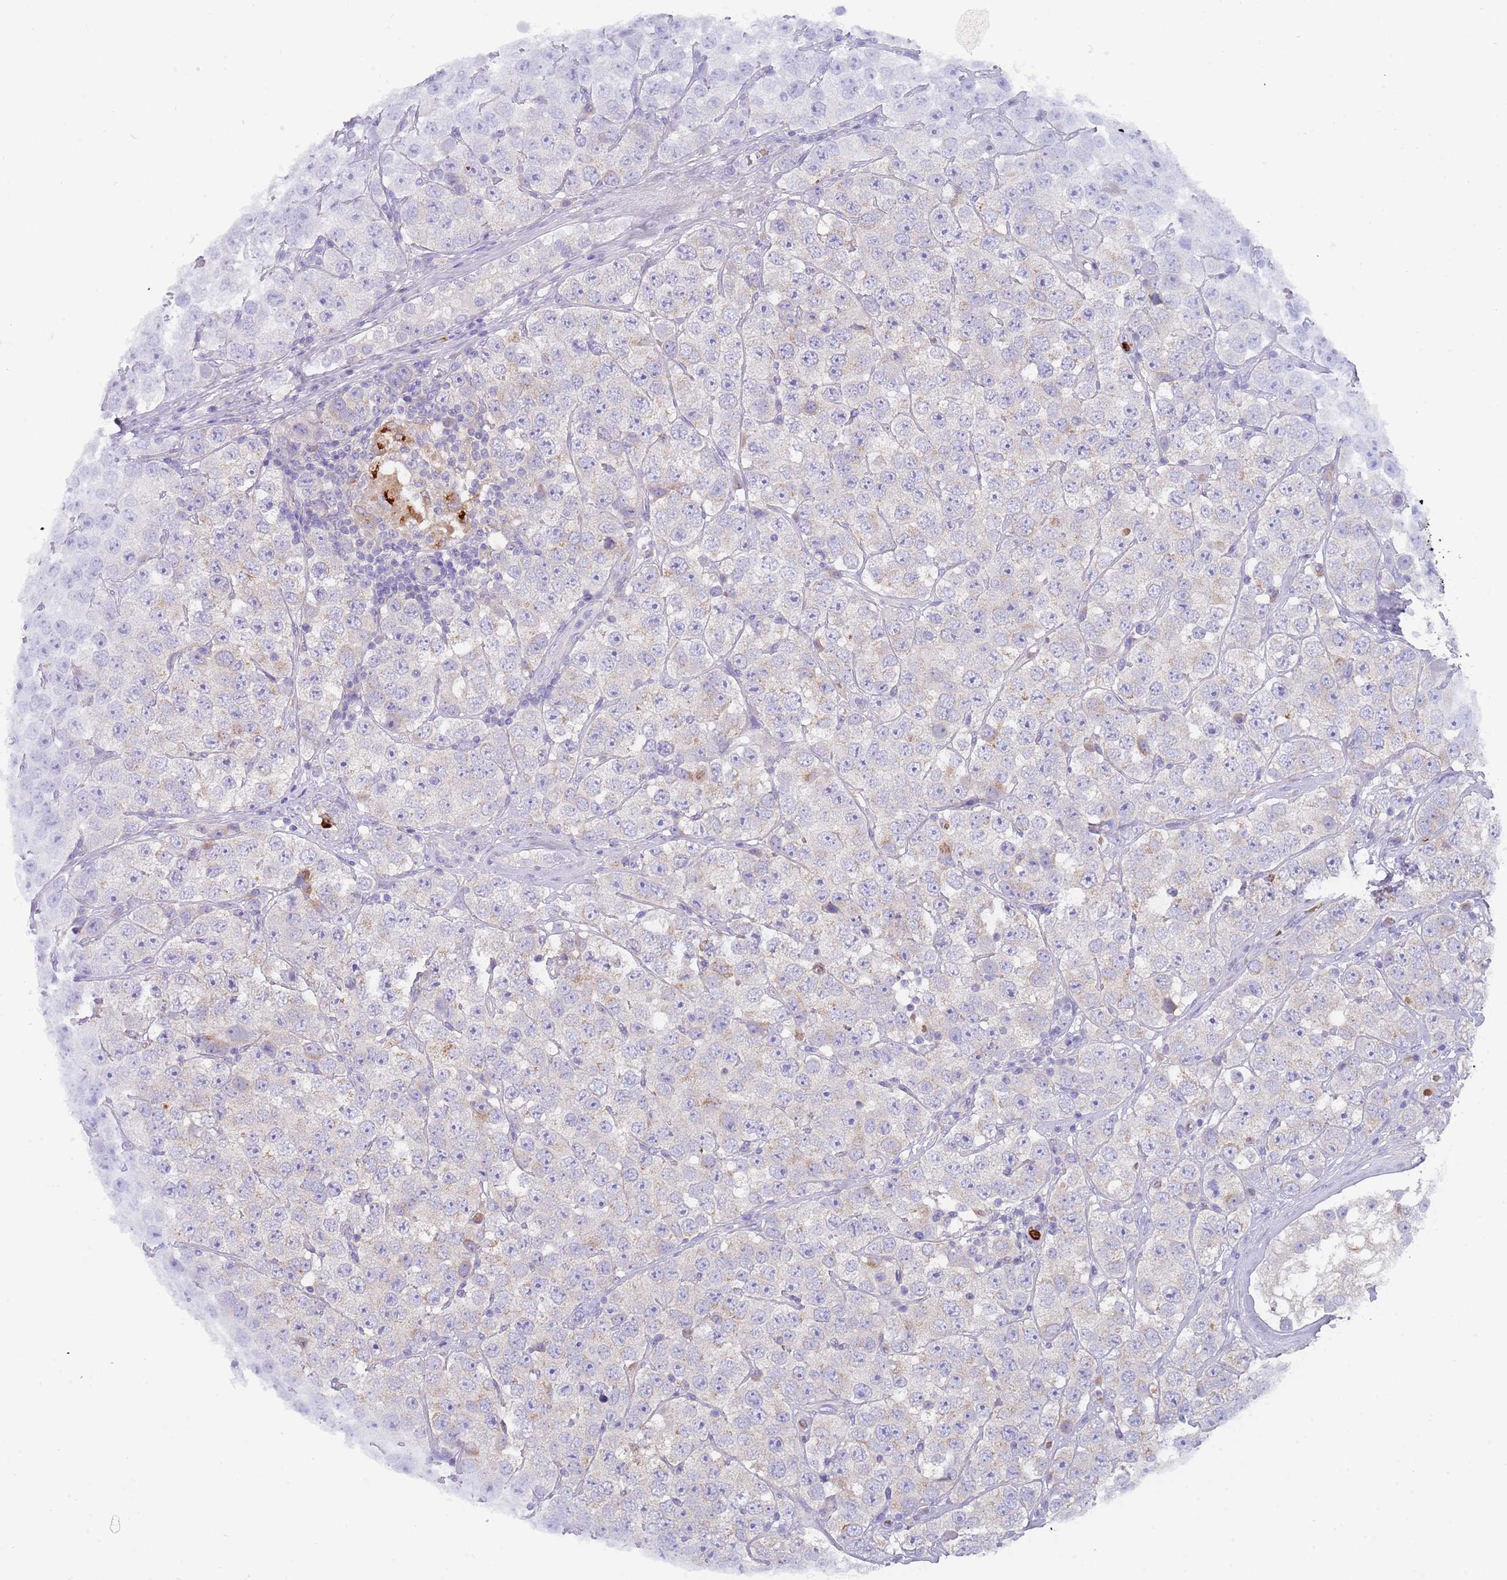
{"staining": {"intensity": "negative", "quantity": "none", "location": "none"}, "tissue": "testis cancer", "cell_type": "Tumor cells", "image_type": "cancer", "snomed": [{"axis": "morphology", "description": "Seminoma, NOS"}, {"axis": "topography", "description": "Testis"}], "caption": "Human seminoma (testis) stained for a protein using IHC displays no staining in tumor cells.", "gene": "TMEM251", "patient": {"sex": "male", "age": 28}}